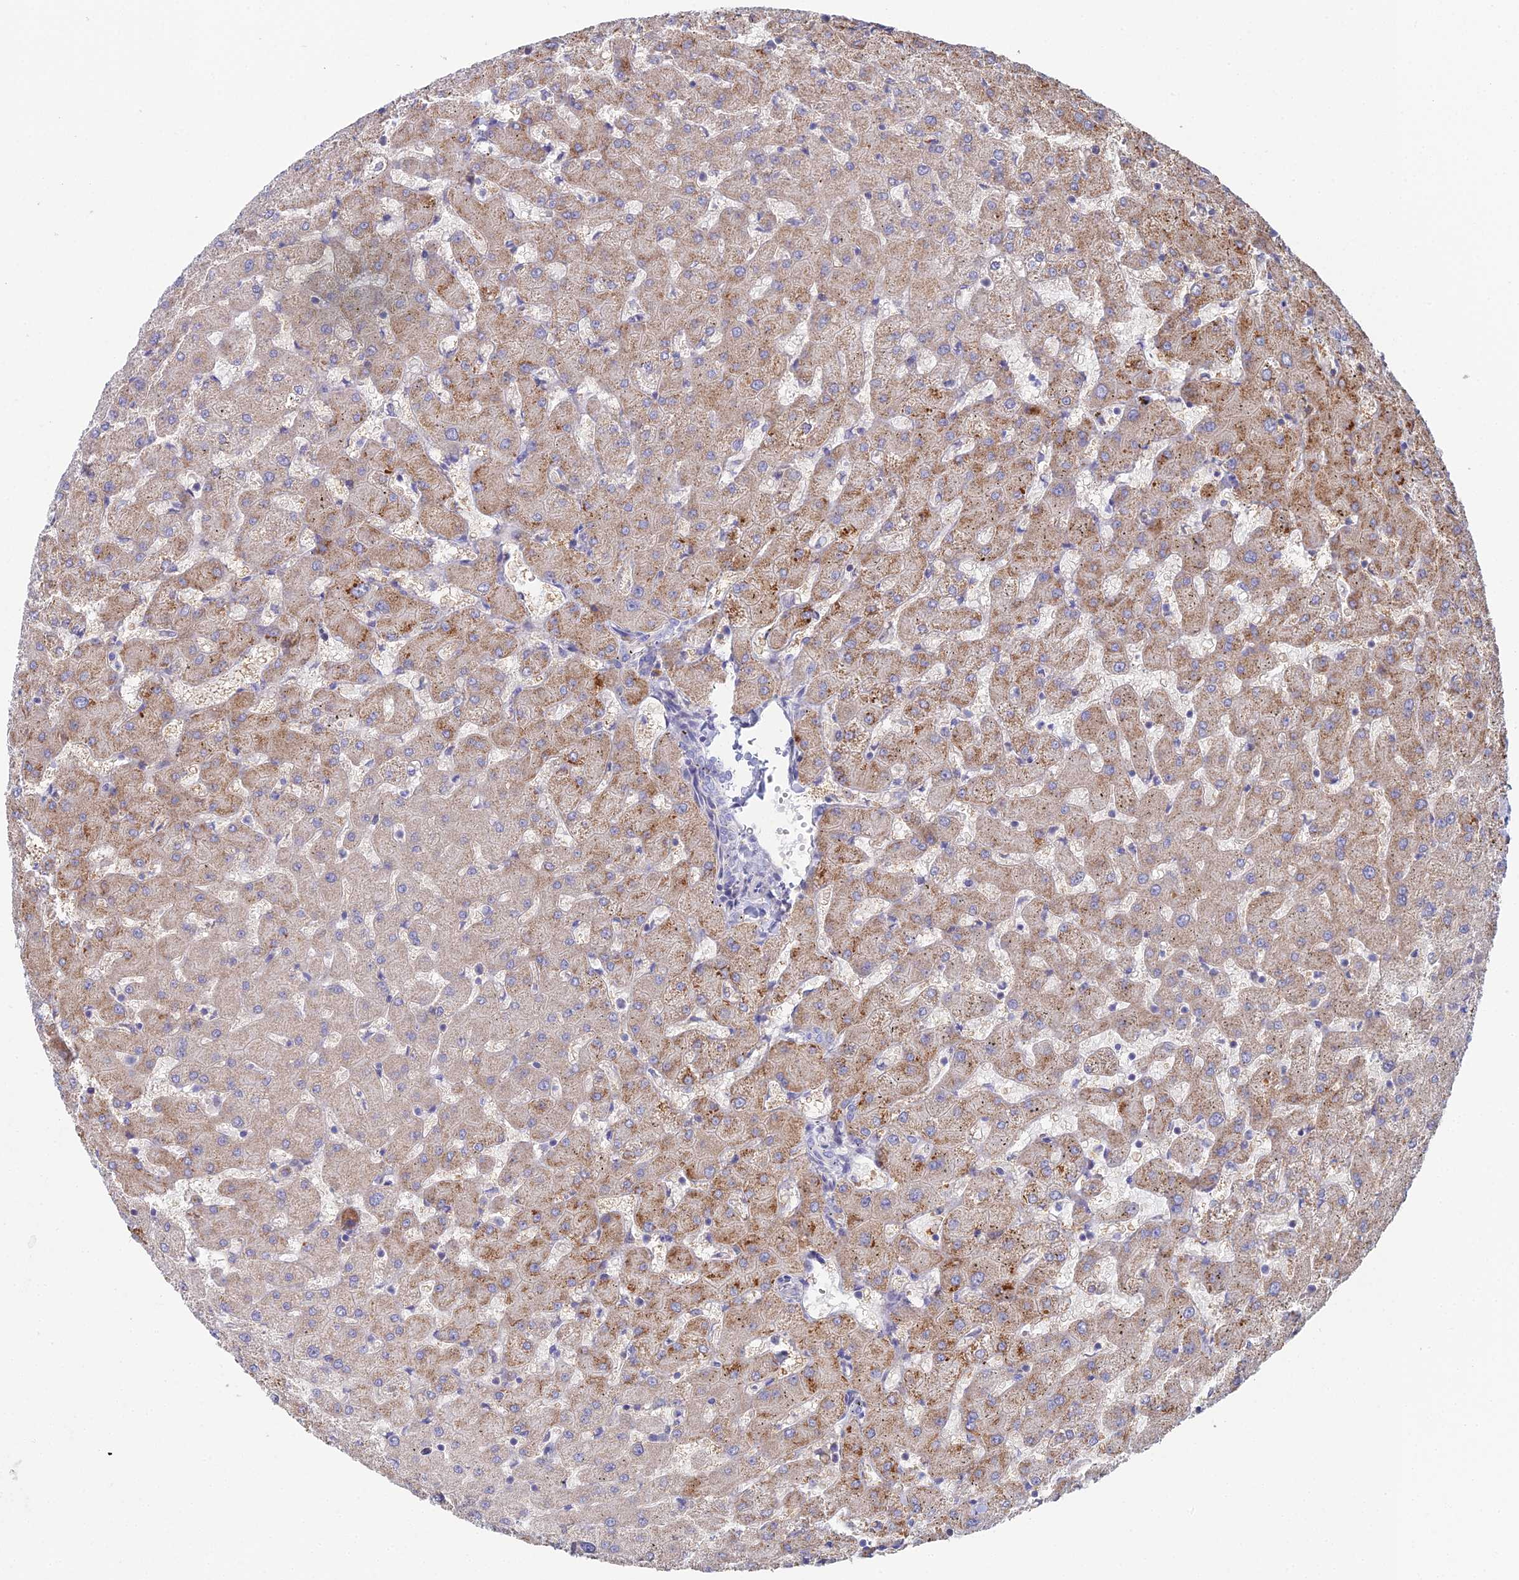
{"staining": {"intensity": "negative", "quantity": "none", "location": "none"}, "tissue": "liver", "cell_type": "Cholangiocytes", "image_type": "normal", "snomed": [{"axis": "morphology", "description": "Normal tissue, NOS"}, {"axis": "topography", "description": "Liver"}], "caption": "High power microscopy micrograph of an IHC image of benign liver, revealing no significant staining in cholangiocytes. Nuclei are stained in blue.", "gene": "ARL16", "patient": {"sex": "female", "age": 63}}